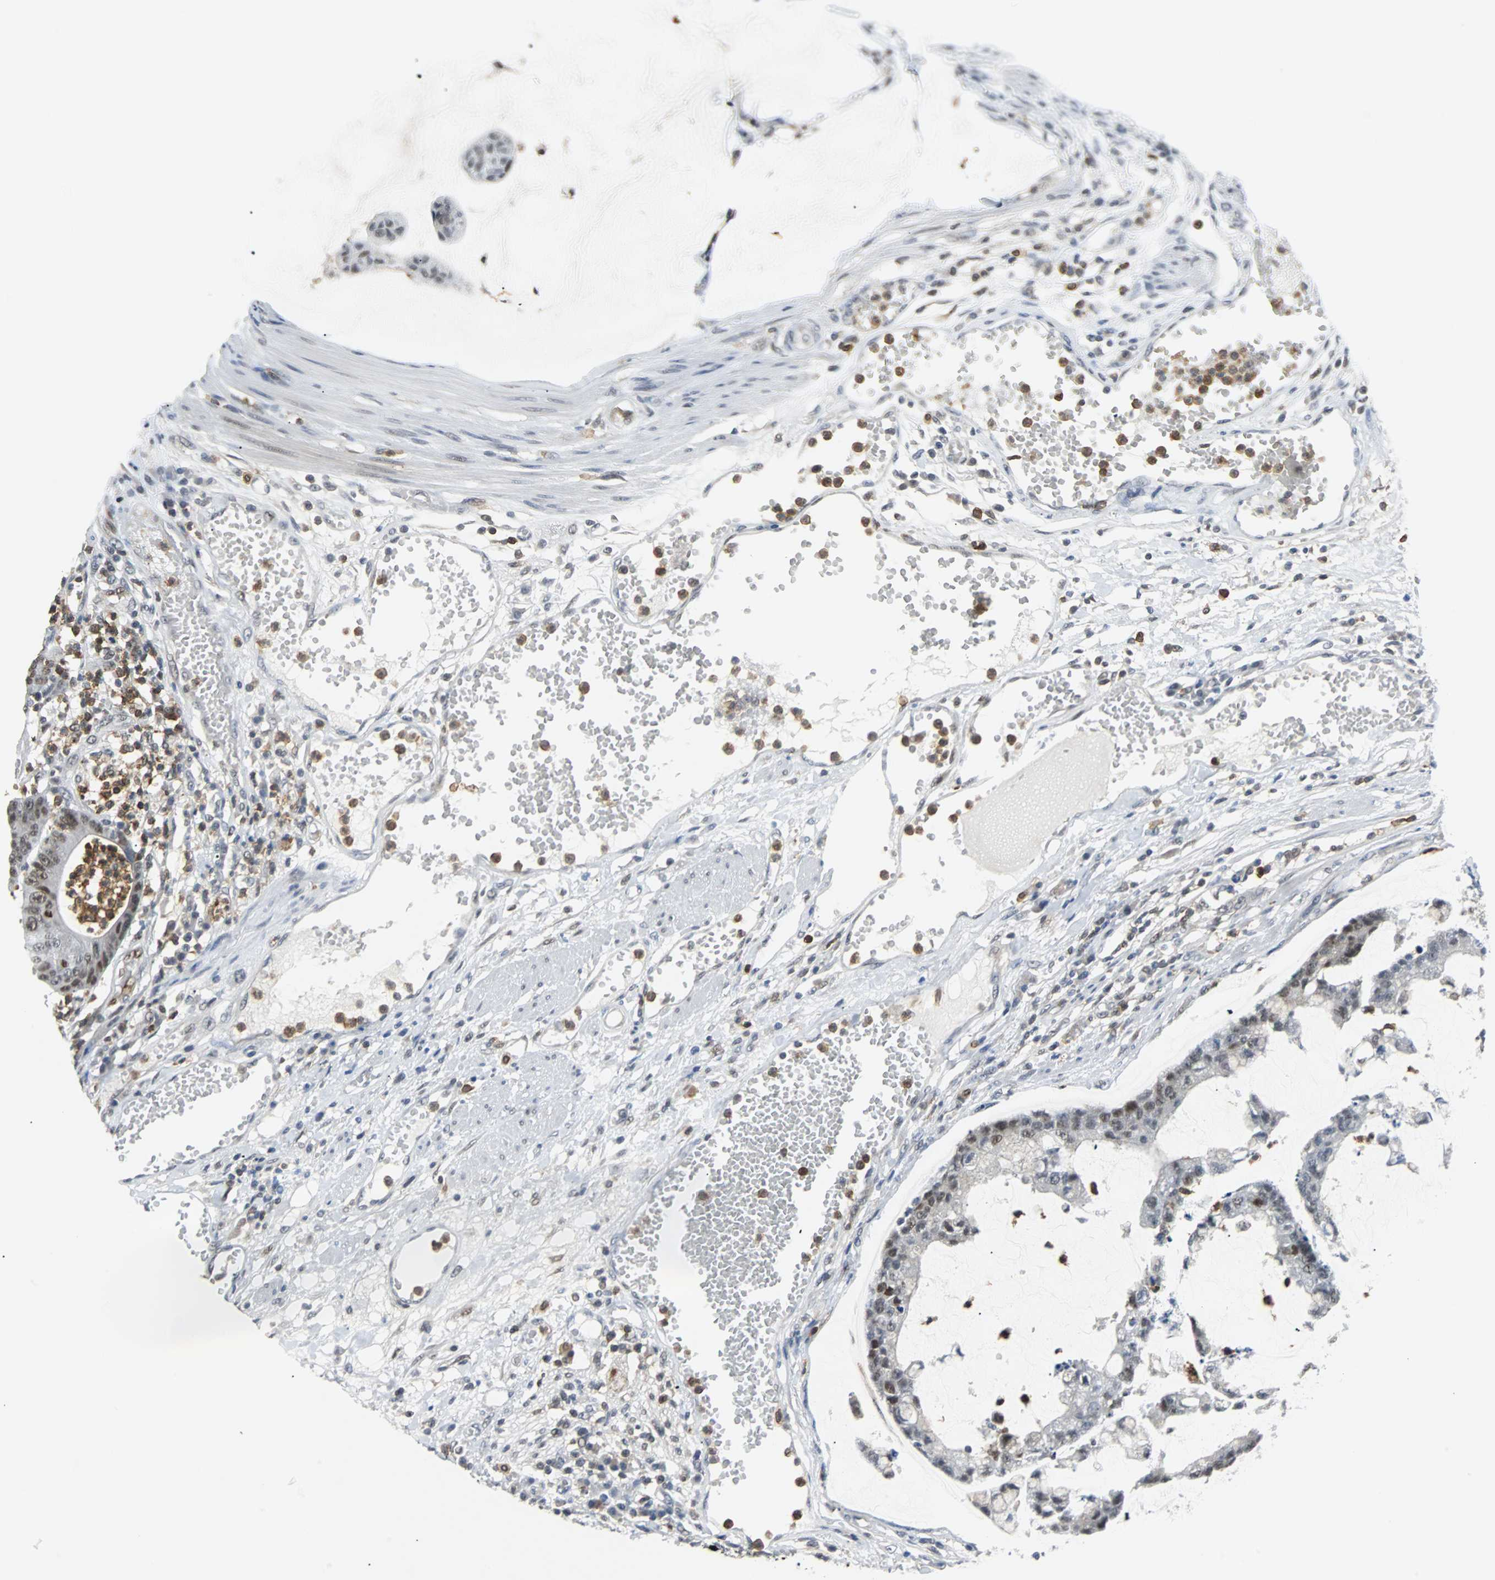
{"staining": {"intensity": "moderate", "quantity": "25%-75%", "location": "nuclear"}, "tissue": "colorectal cancer", "cell_type": "Tumor cells", "image_type": "cancer", "snomed": [{"axis": "morphology", "description": "Adenocarcinoma, NOS"}, {"axis": "topography", "description": "Colon"}], "caption": "Tumor cells demonstrate medium levels of moderate nuclear positivity in approximately 25%-75% of cells in human colorectal adenocarcinoma.", "gene": "SIRT1", "patient": {"sex": "female", "age": 84}}